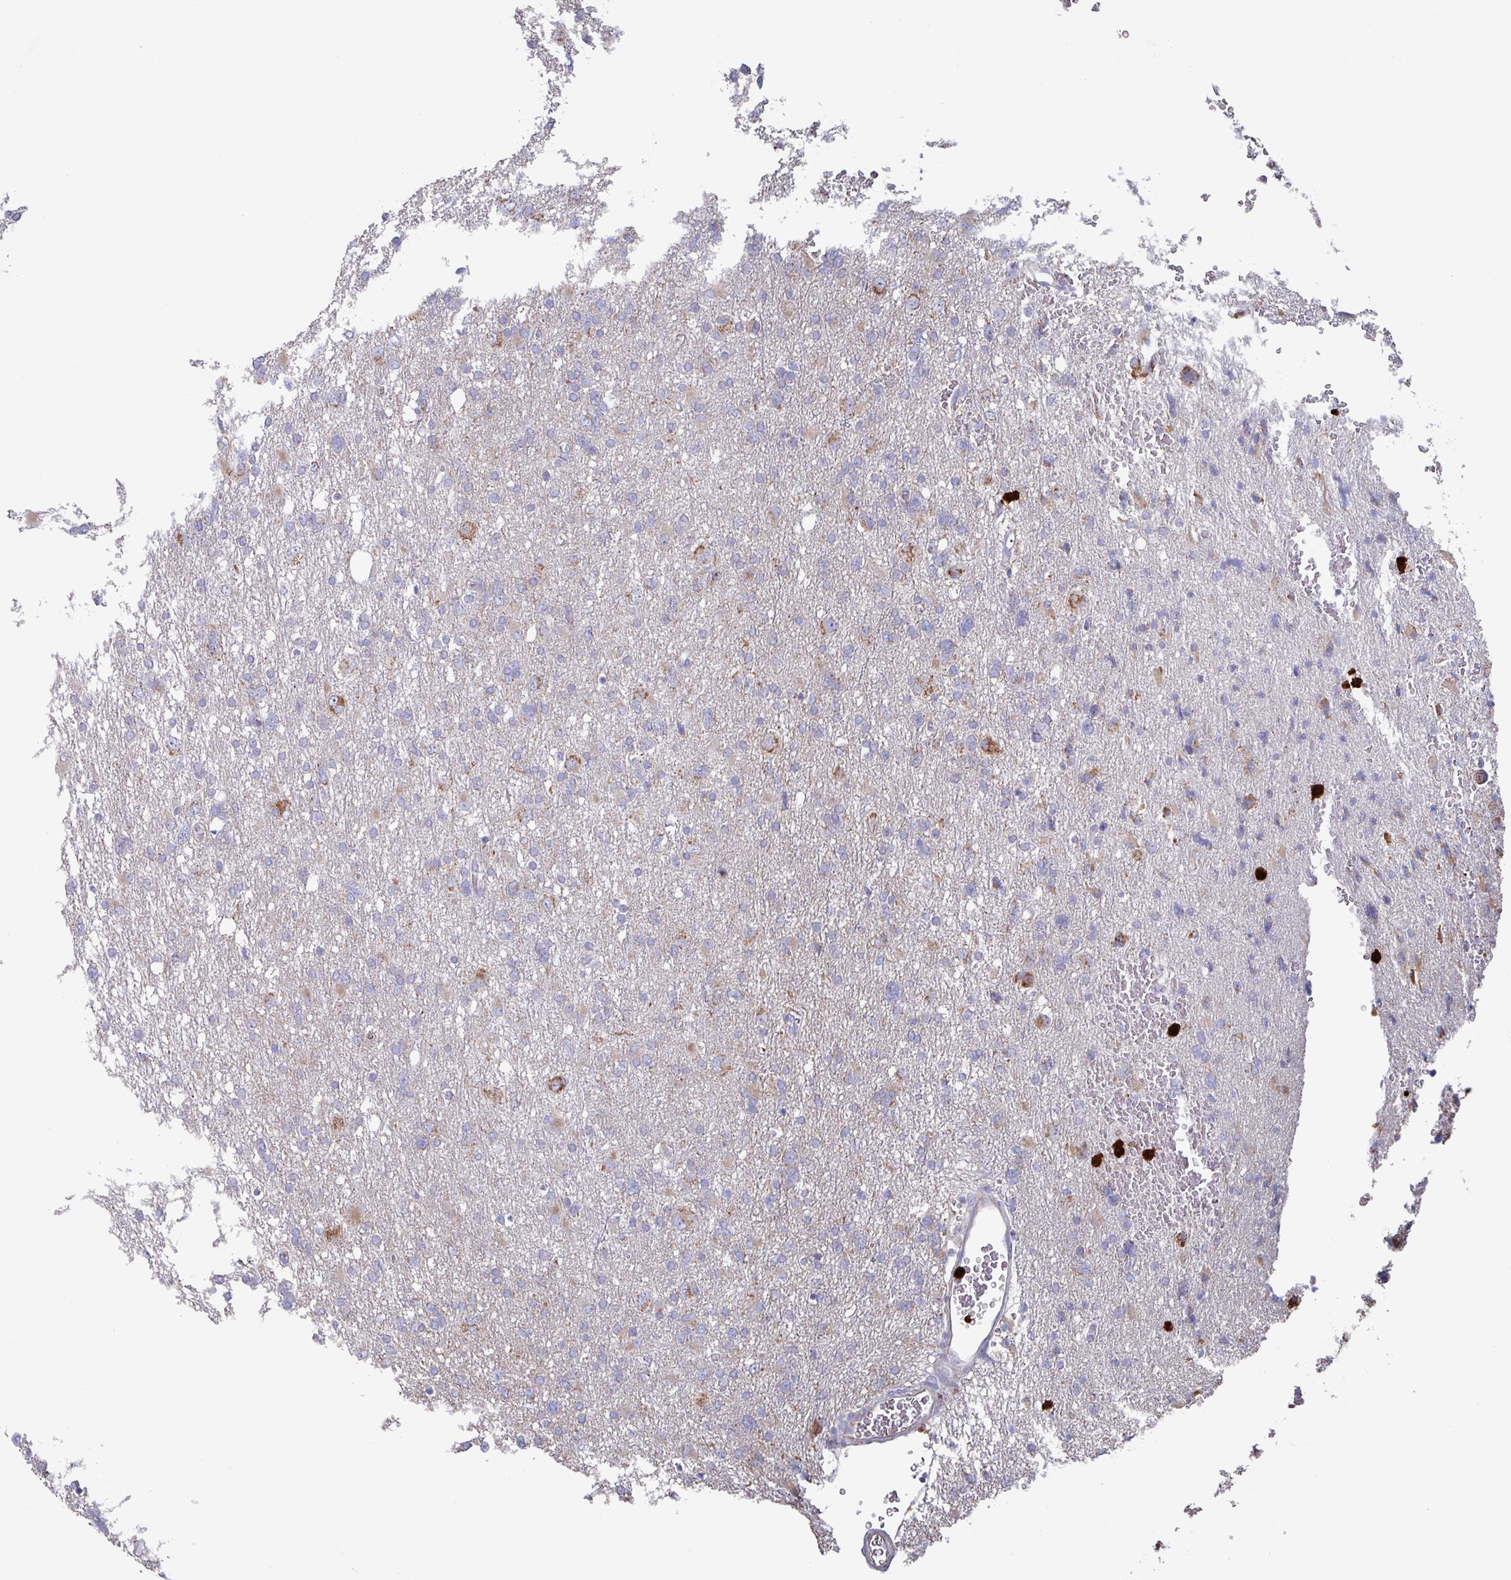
{"staining": {"intensity": "weak", "quantity": "25%-75%", "location": "cytoplasmic/membranous"}, "tissue": "glioma", "cell_type": "Tumor cells", "image_type": "cancer", "snomed": [{"axis": "morphology", "description": "Glioma, malignant, High grade"}, {"axis": "topography", "description": "Brain"}], "caption": "This is an image of IHC staining of glioma, which shows weak positivity in the cytoplasmic/membranous of tumor cells.", "gene": "UQCC2", "patient": {"sex": "male", "age": 61}}